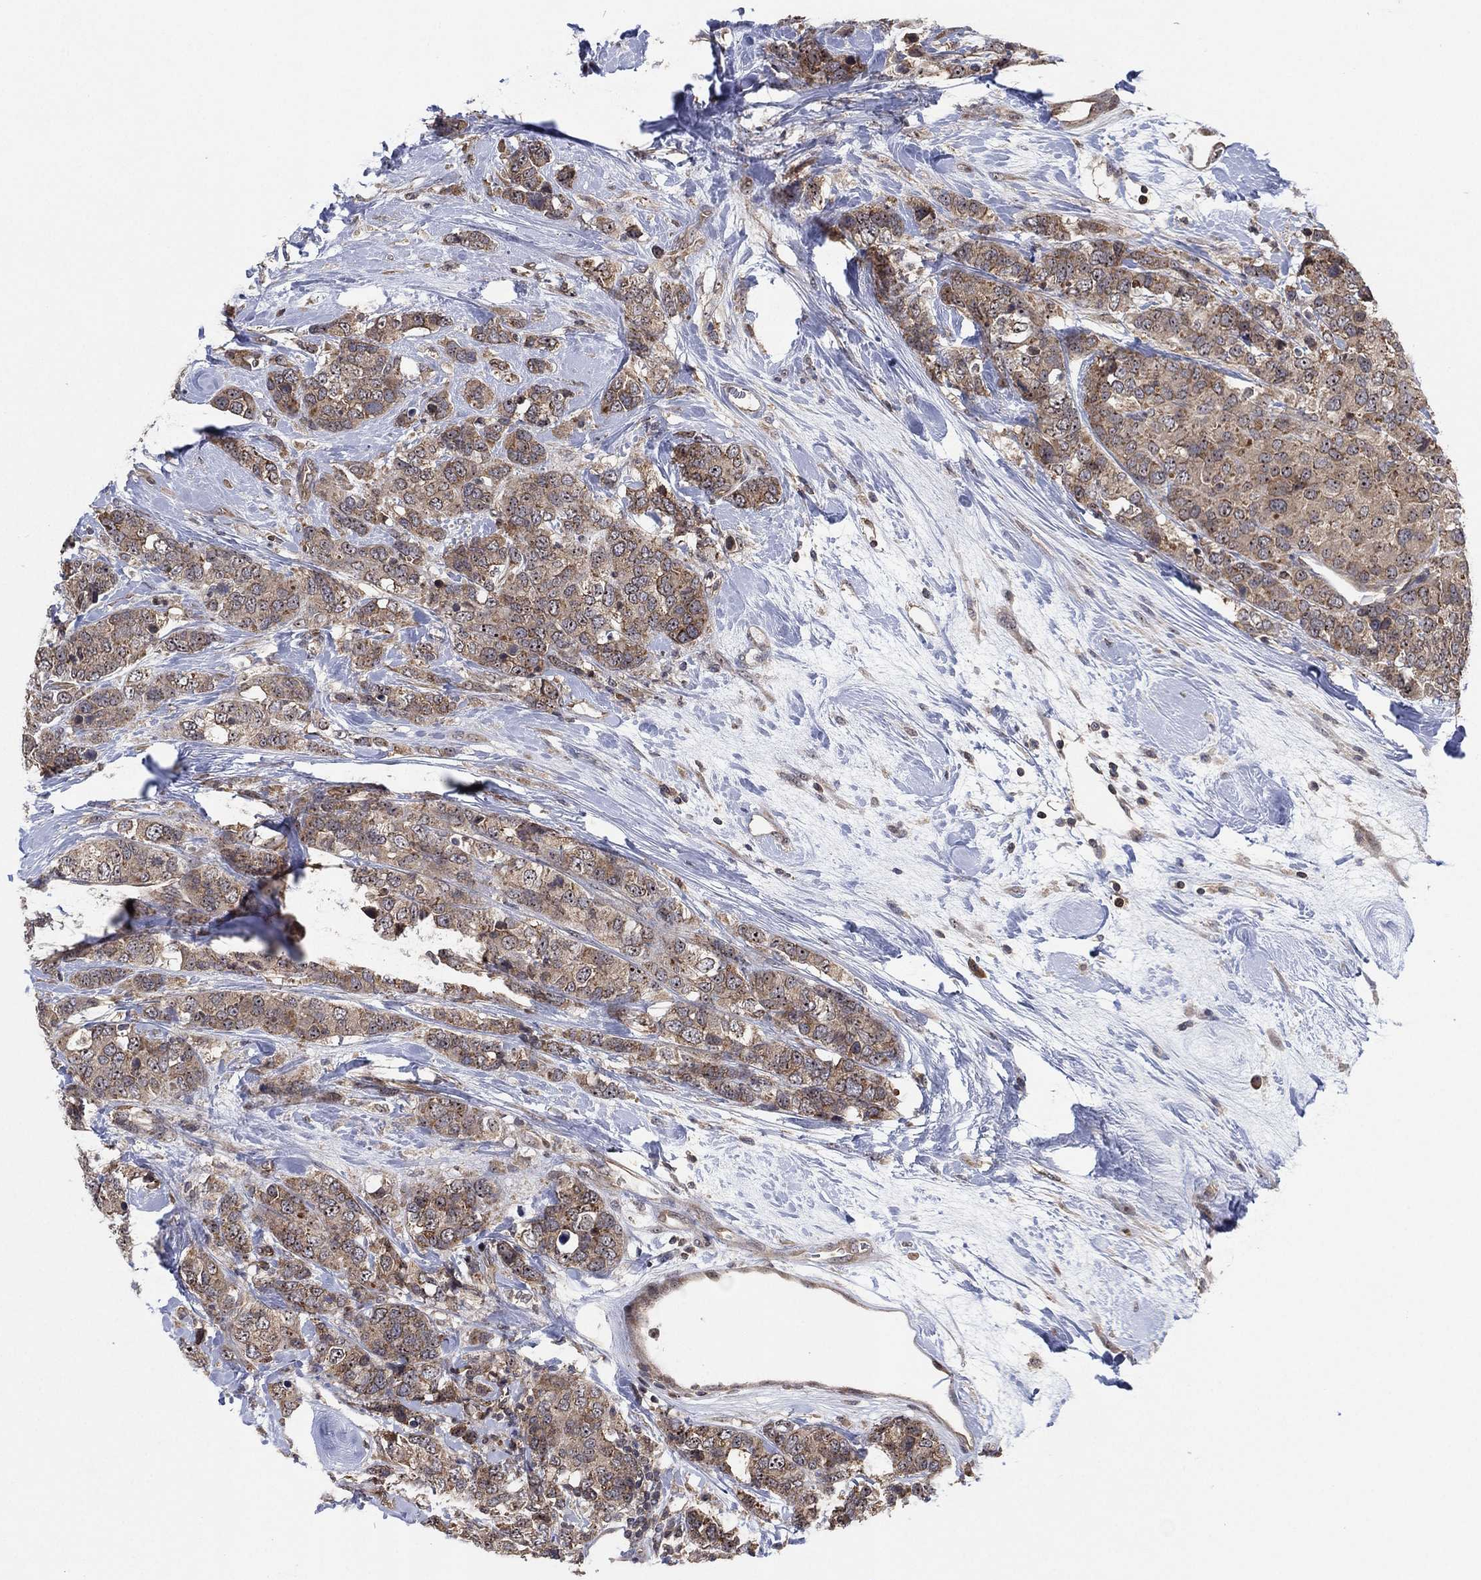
{"staining": {"intensity": "weak", "quantity": "25%-75%", "location": "cytoplasmic/membranous,nuclear"}, "tissue": "breast cancer", "cell_type": "Tumor cells", "image_type": "cancer", "snomed": [{"axis": "morphology", "description": "Lobular carcinoma"}, {"axis": "topography", "description": "Breast"}], "caption": "Weak cytoplasmic/membranous and nuclear positivity is appreciated in approximately 25%-75% of tumor cells in lobular carcinoma (breast).", "gene": "TMCO1", "patient": {"sex": "female", "age": 59}}